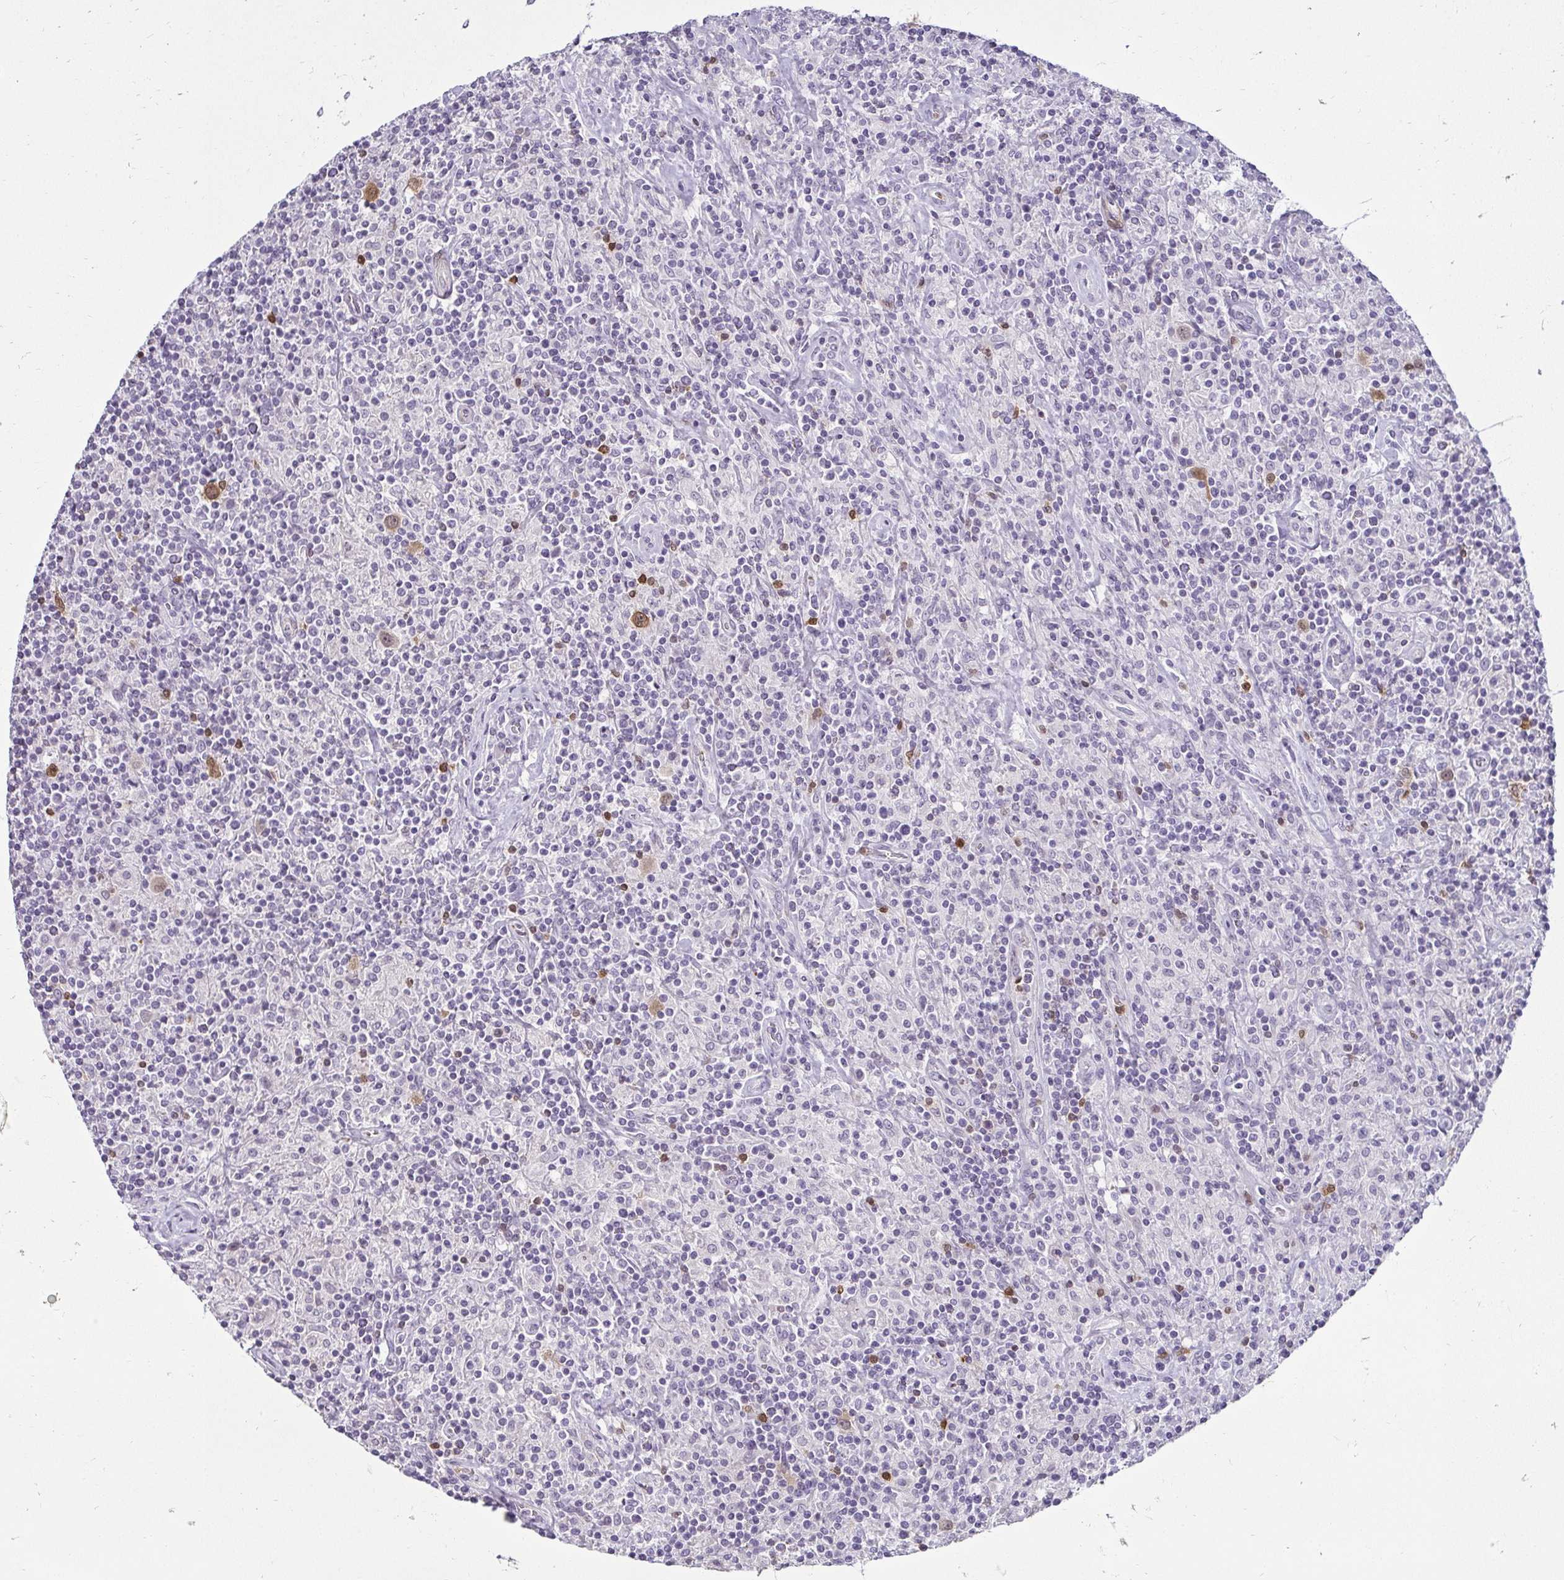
{"staining": {"intensity": "moderate", "quantity": "25%-75%", "location": "cytoplasmic/membranous,nuclear"}, "tissue": "lymphoma", "cell_type": "Tumor cells", "image_type": "cancer", "snomed": [{"axis": "morphology", "description": "Hodgkin's disease, NOS"}, {"axis": "topography", "description": "Lymph node"}], "caption": "Lymphoma tissue shows moderate cytoplasmic/membranous and nuclear positivity in about 25%-75% of tumor cells, visualized by immunohistochemistry. The protein is shown in brown color, while the nuclei are stained blue.", "gene": "HOPX", "patient": {"sex": "male", "age": 70}}